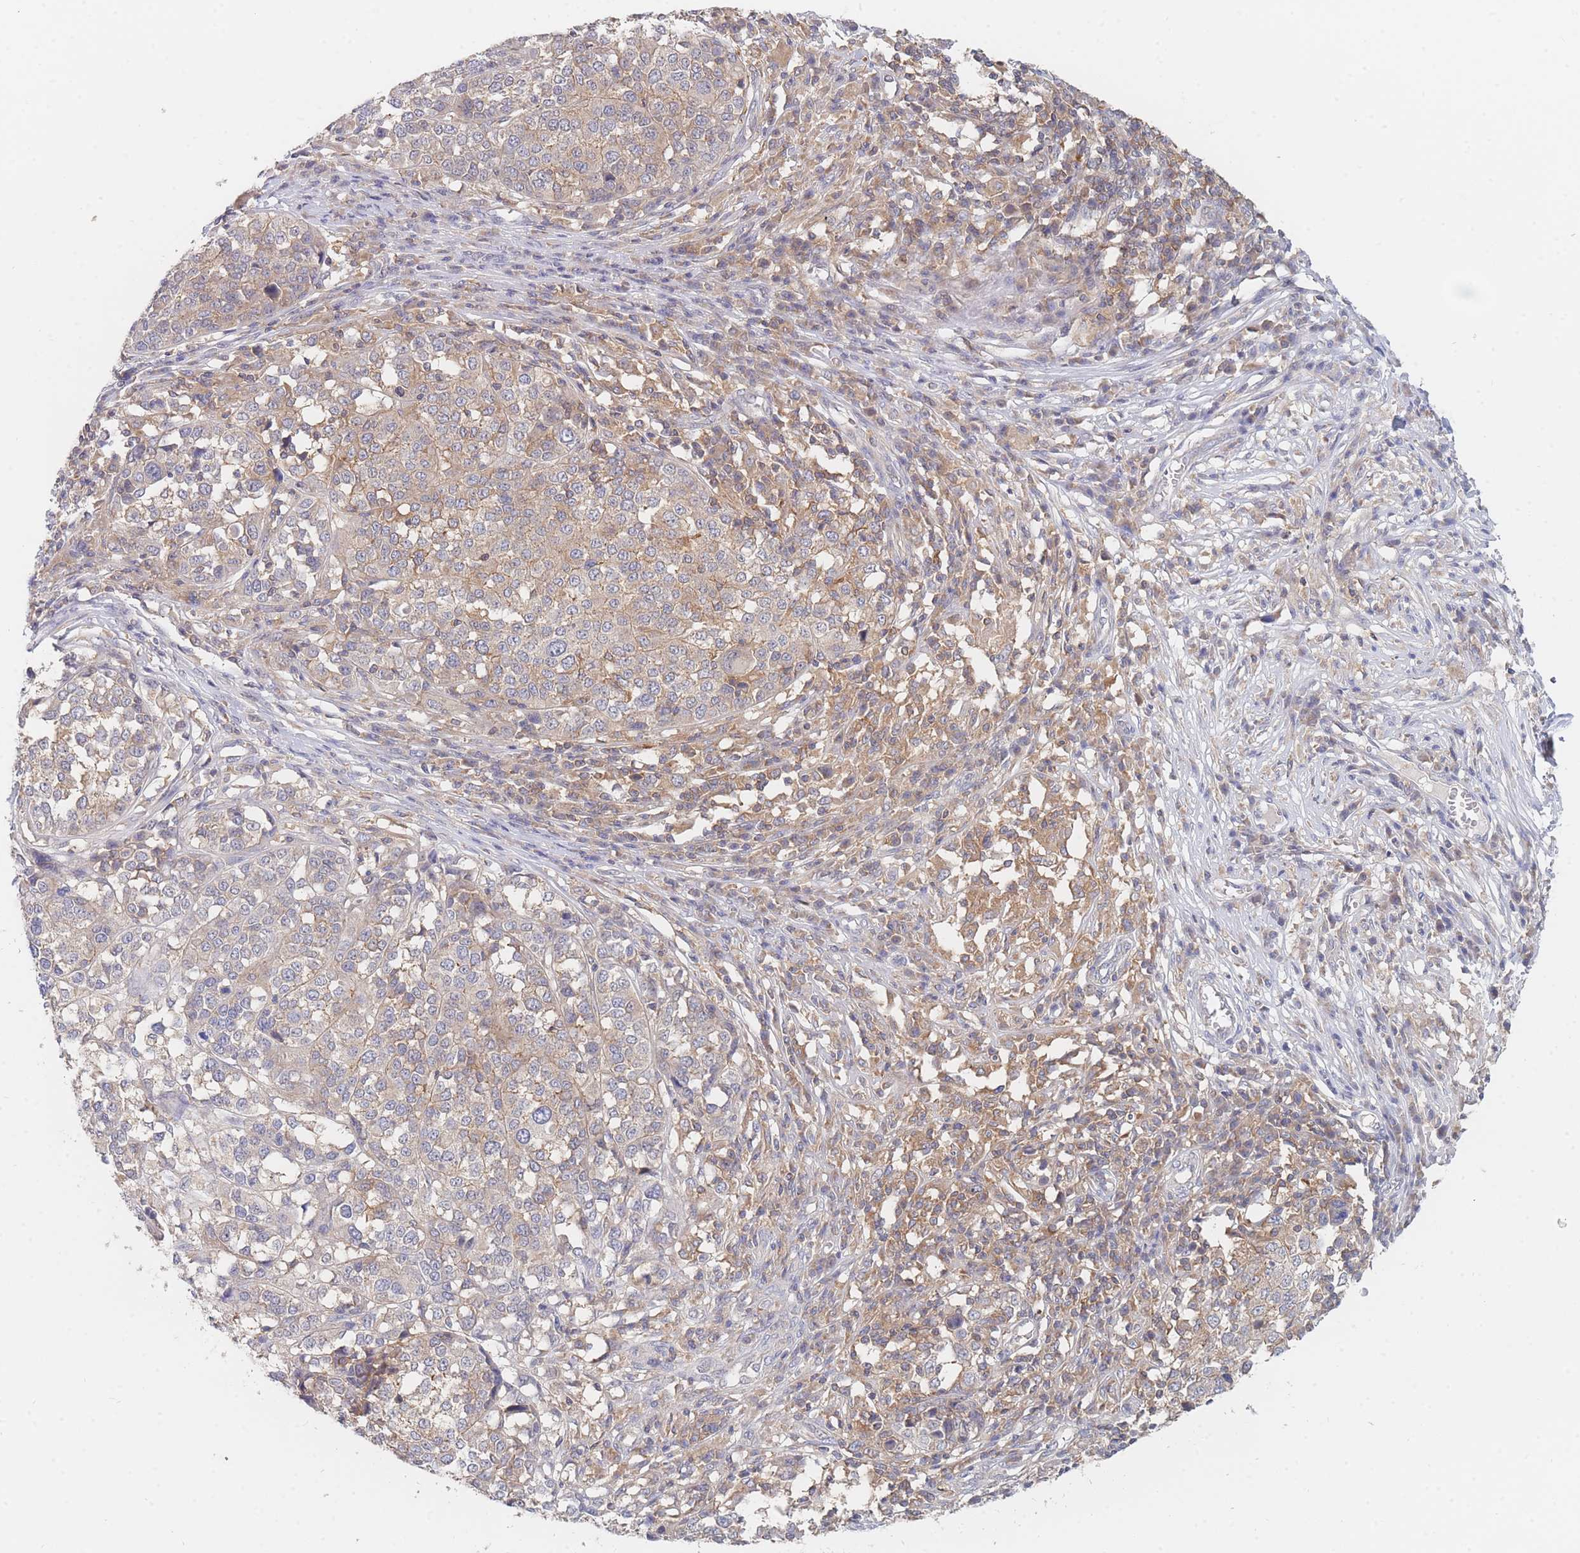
{"staining": {"intensity": "weak", "quantity": "25%-75%", "location": "cytoplasmic/membranous"}, "tissue": "melanoma", "cell_type": "Tumor cells", "image_type": "cancer", "snomed": [{"axis": "morphology", "description": "Malignant melanoma, Metastatic site"}, {"axis": "topography", "description": "Lymph node"}], "caption": "Immunohistochemical staining of melanoma demonstrates low levels of weak cytoplasmic/membranous protein positivity in approximately 25%-75% of tumor cells.", "gene": "PPP6C", "patient": {"sex": "male", "age": 44}}